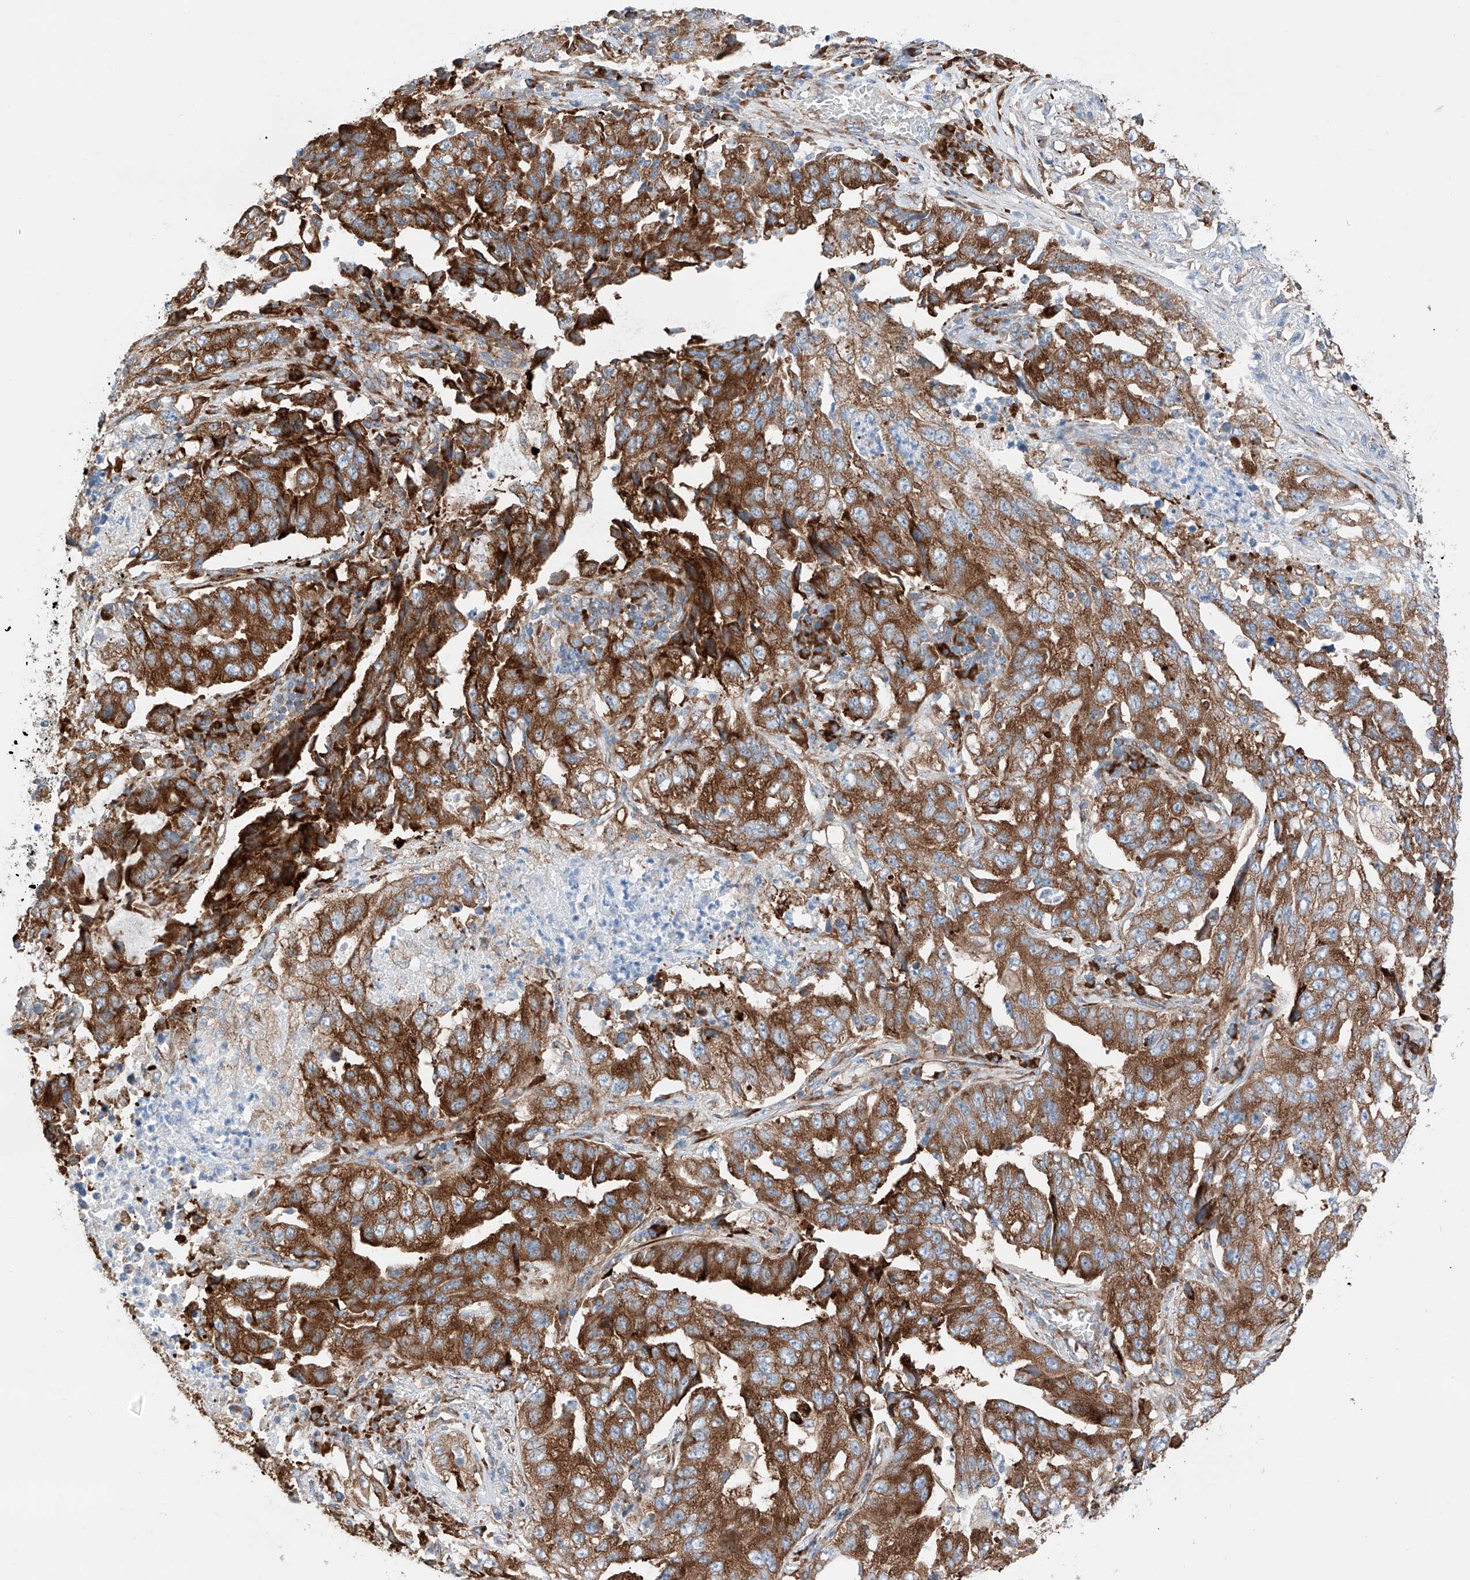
{"staining": {"intensity": "strong", "quantity": ">75%", "location": "cytoplasmic/membranous"}, "tissue": "lung cancer", "cell_type": "Tumor cells", "image_type": "cancer", "snomed": [{"axis": "morphology", "description": "Adenocarcinoma, NOS"}, {"axis": "topography", "description": "Lung"}], "caption": "Tumor cells exhibit high levels of strong cytoplasmic/membranous staining in about >75% of cells in lung cancer. (IHC, brightfield microscopy, high magnification).", "gene": "CRELD1", "patient": {"sex": "female", "age": 51}}